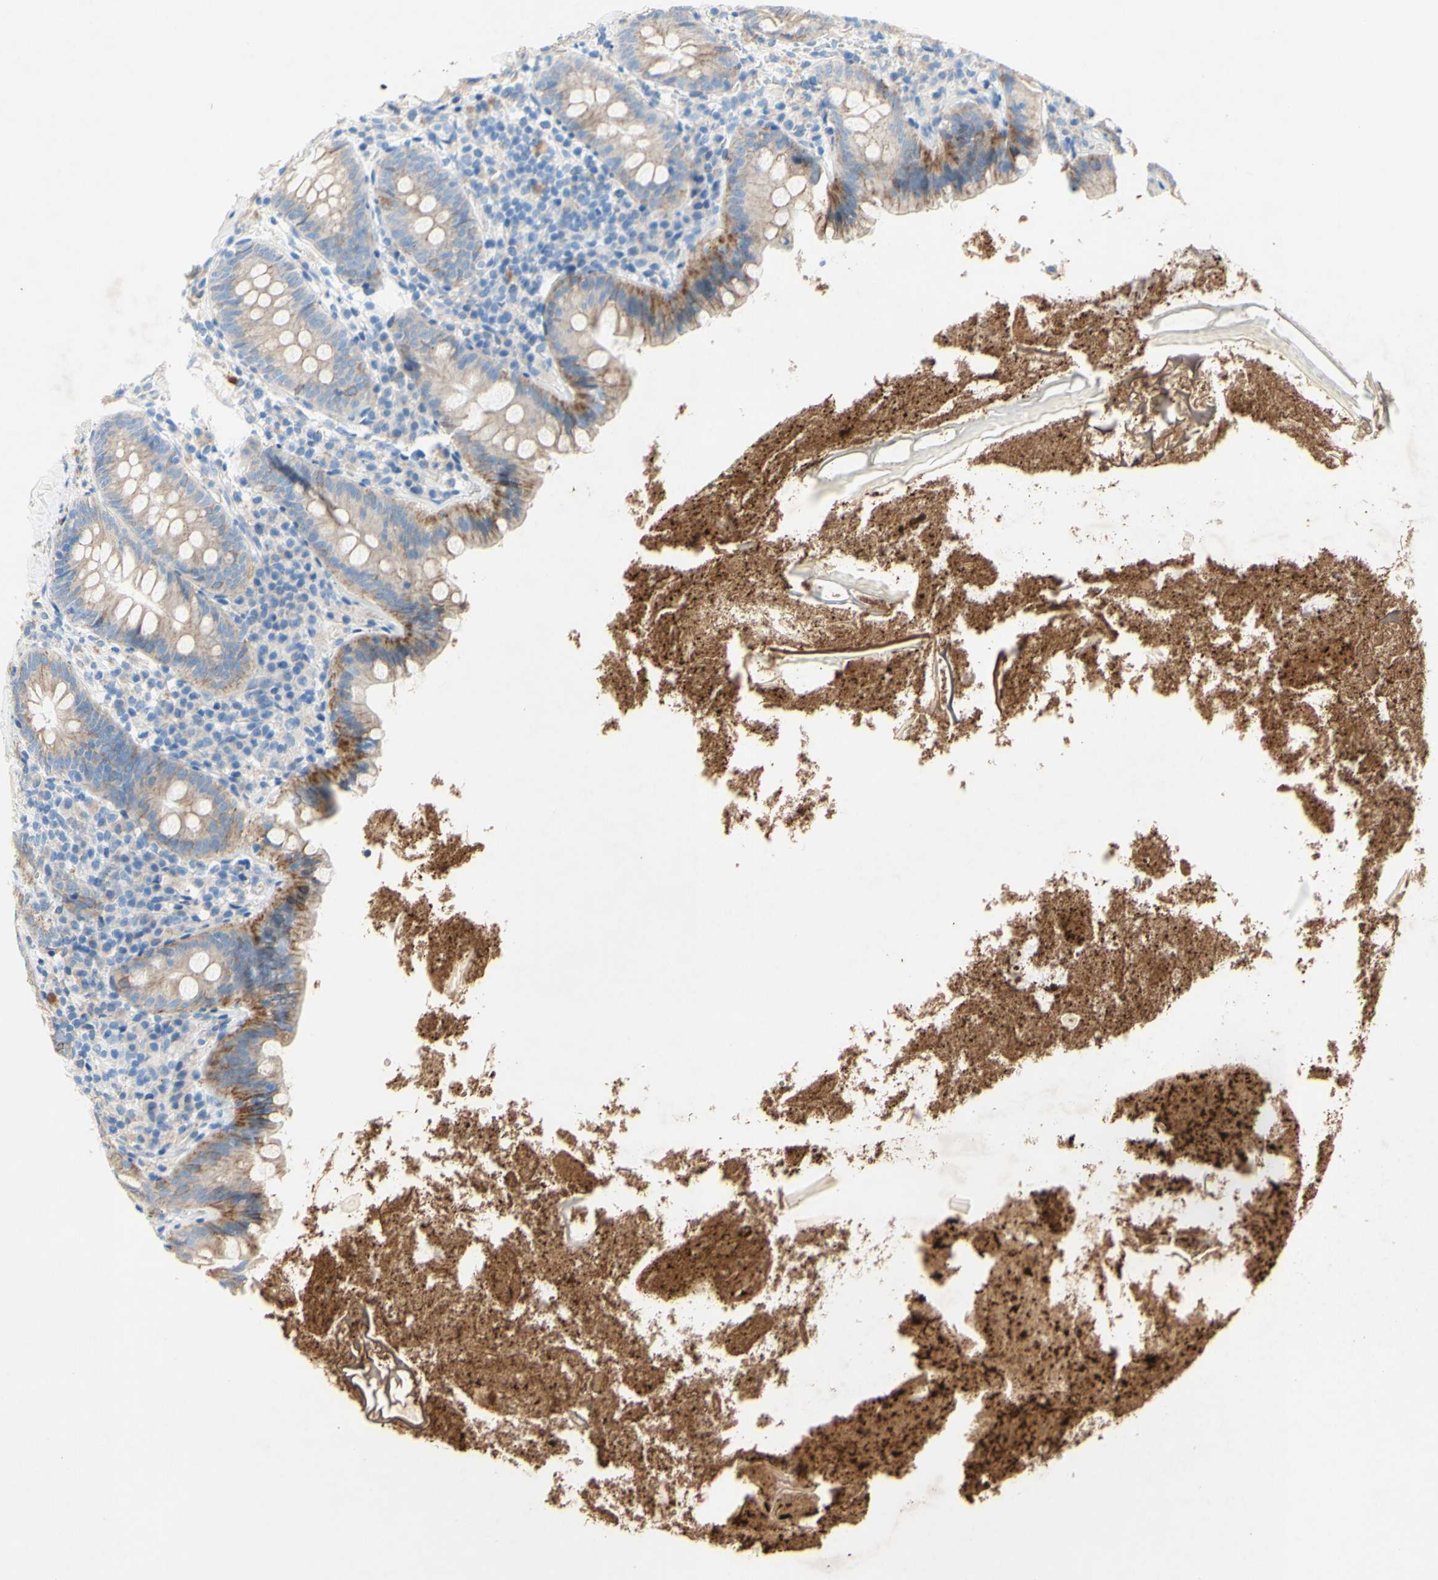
{"staining": {"intensity": "weak", "quantity": "25%-75%", "location": "cytoplasmic/membranous"}, "tissue": "appendix", "cell_type": "Glandular cells", "image_type": "normal", "snomed": [{"axis": "morphology", "description": "Normal tissue, NOS"}, {"axis": "topography", "description": "Appendix"}], "caption": "Appendix was stained to show a protein in brown. There is low levels of weak cytoplasmic/membranous expression in about 25%-75% of glandular cells. The protein of interest is shown in brown color, while the nuclei are stained blue.", "gene": "TMIGD2", "patient": {"sex": "male", "age": 52}}